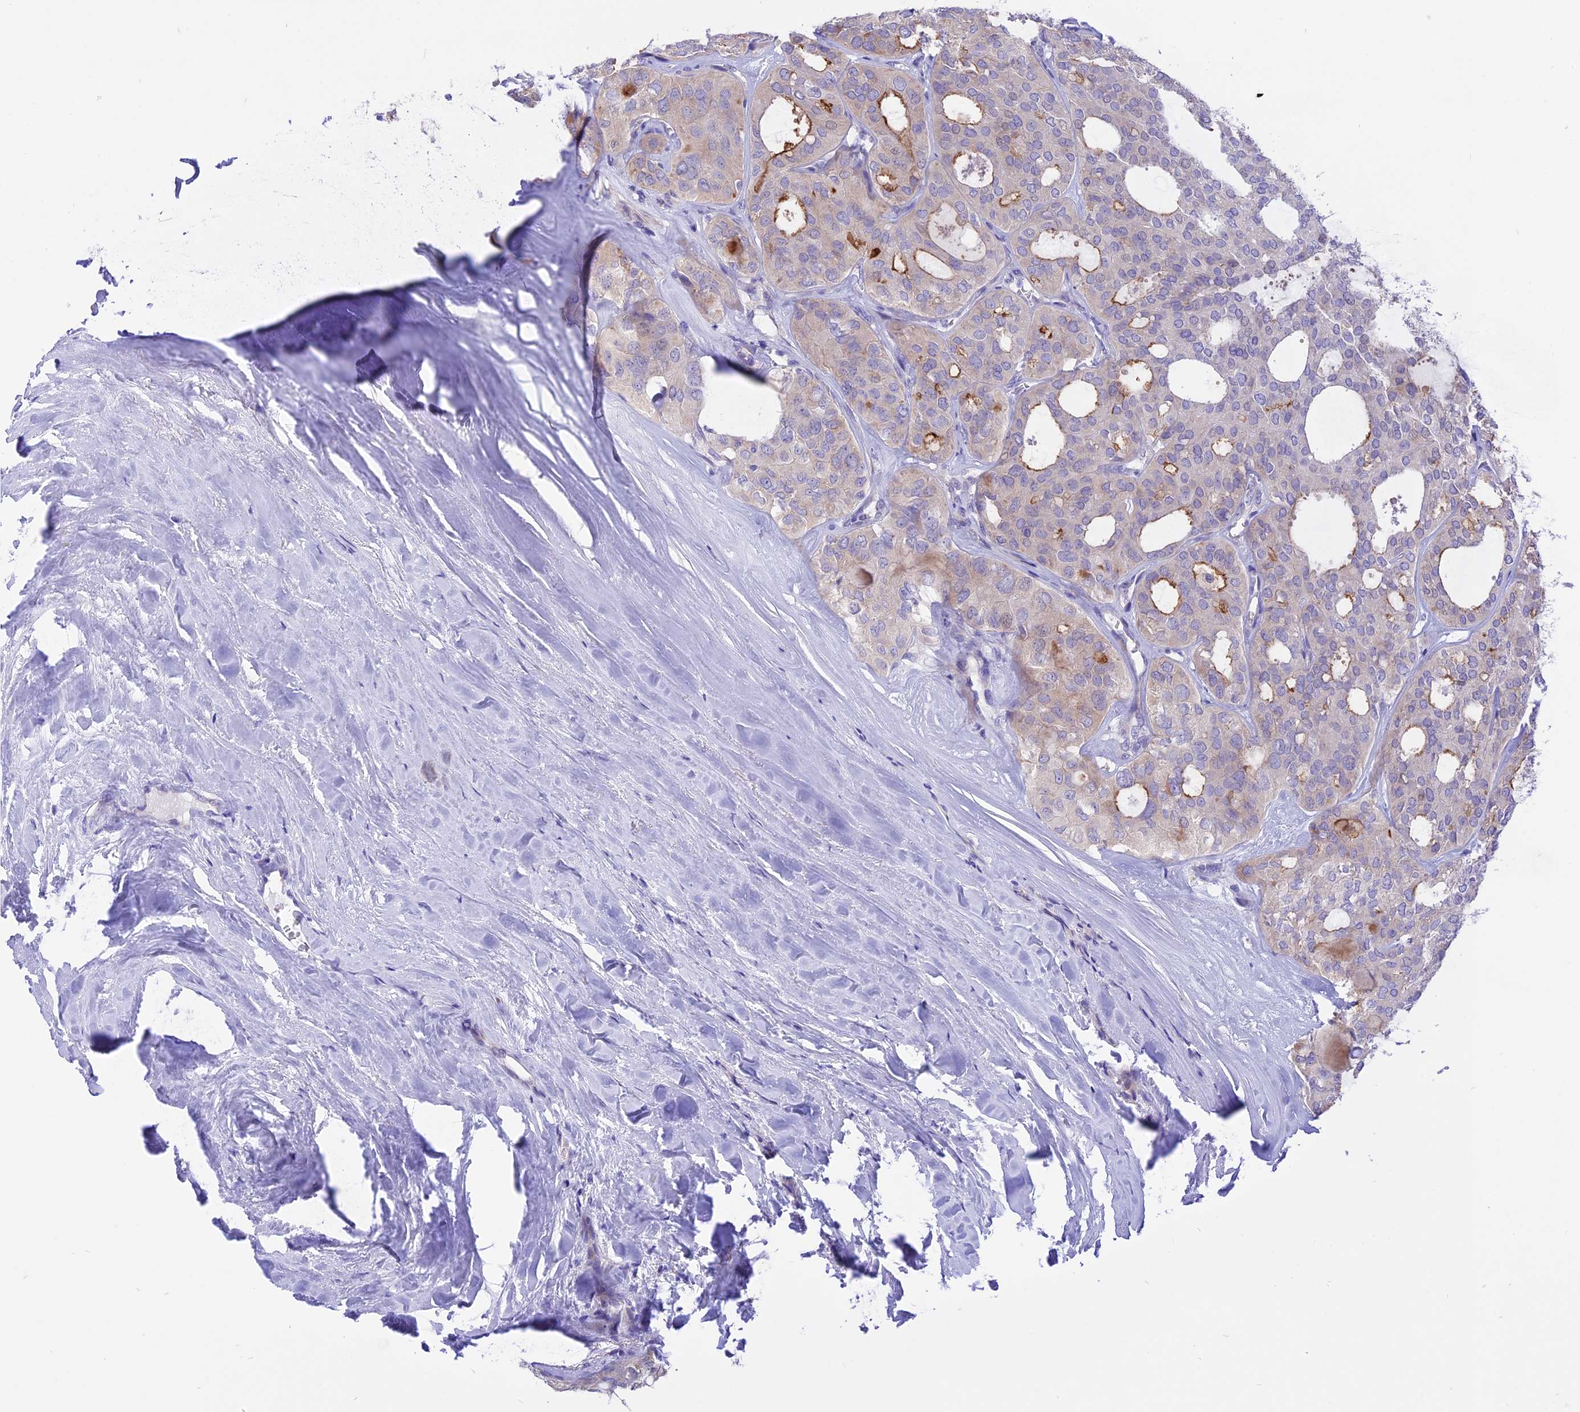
{"staining": {"intensity": "moderate", "quantity": "<25%", "location": "cytoplasmic/membranous"}, "tissue": "thyroid cancer", "cell_type": "Tumor cells", "image_type": "cancer", "snomed": [{"axis": "morphology", "description": "Follicular adenoma carcinoma, NOS"}, {"axis": "topography", "description": "Thyroid gland"}], "caption": "A brown stain labels moderate cytoplasmic/membranous expression of a protein in human thyroid follicular adenoma carcinoma tumor cells.", "gene": "ARMCX6", "patient": {"sex": "male", "age": 75}}